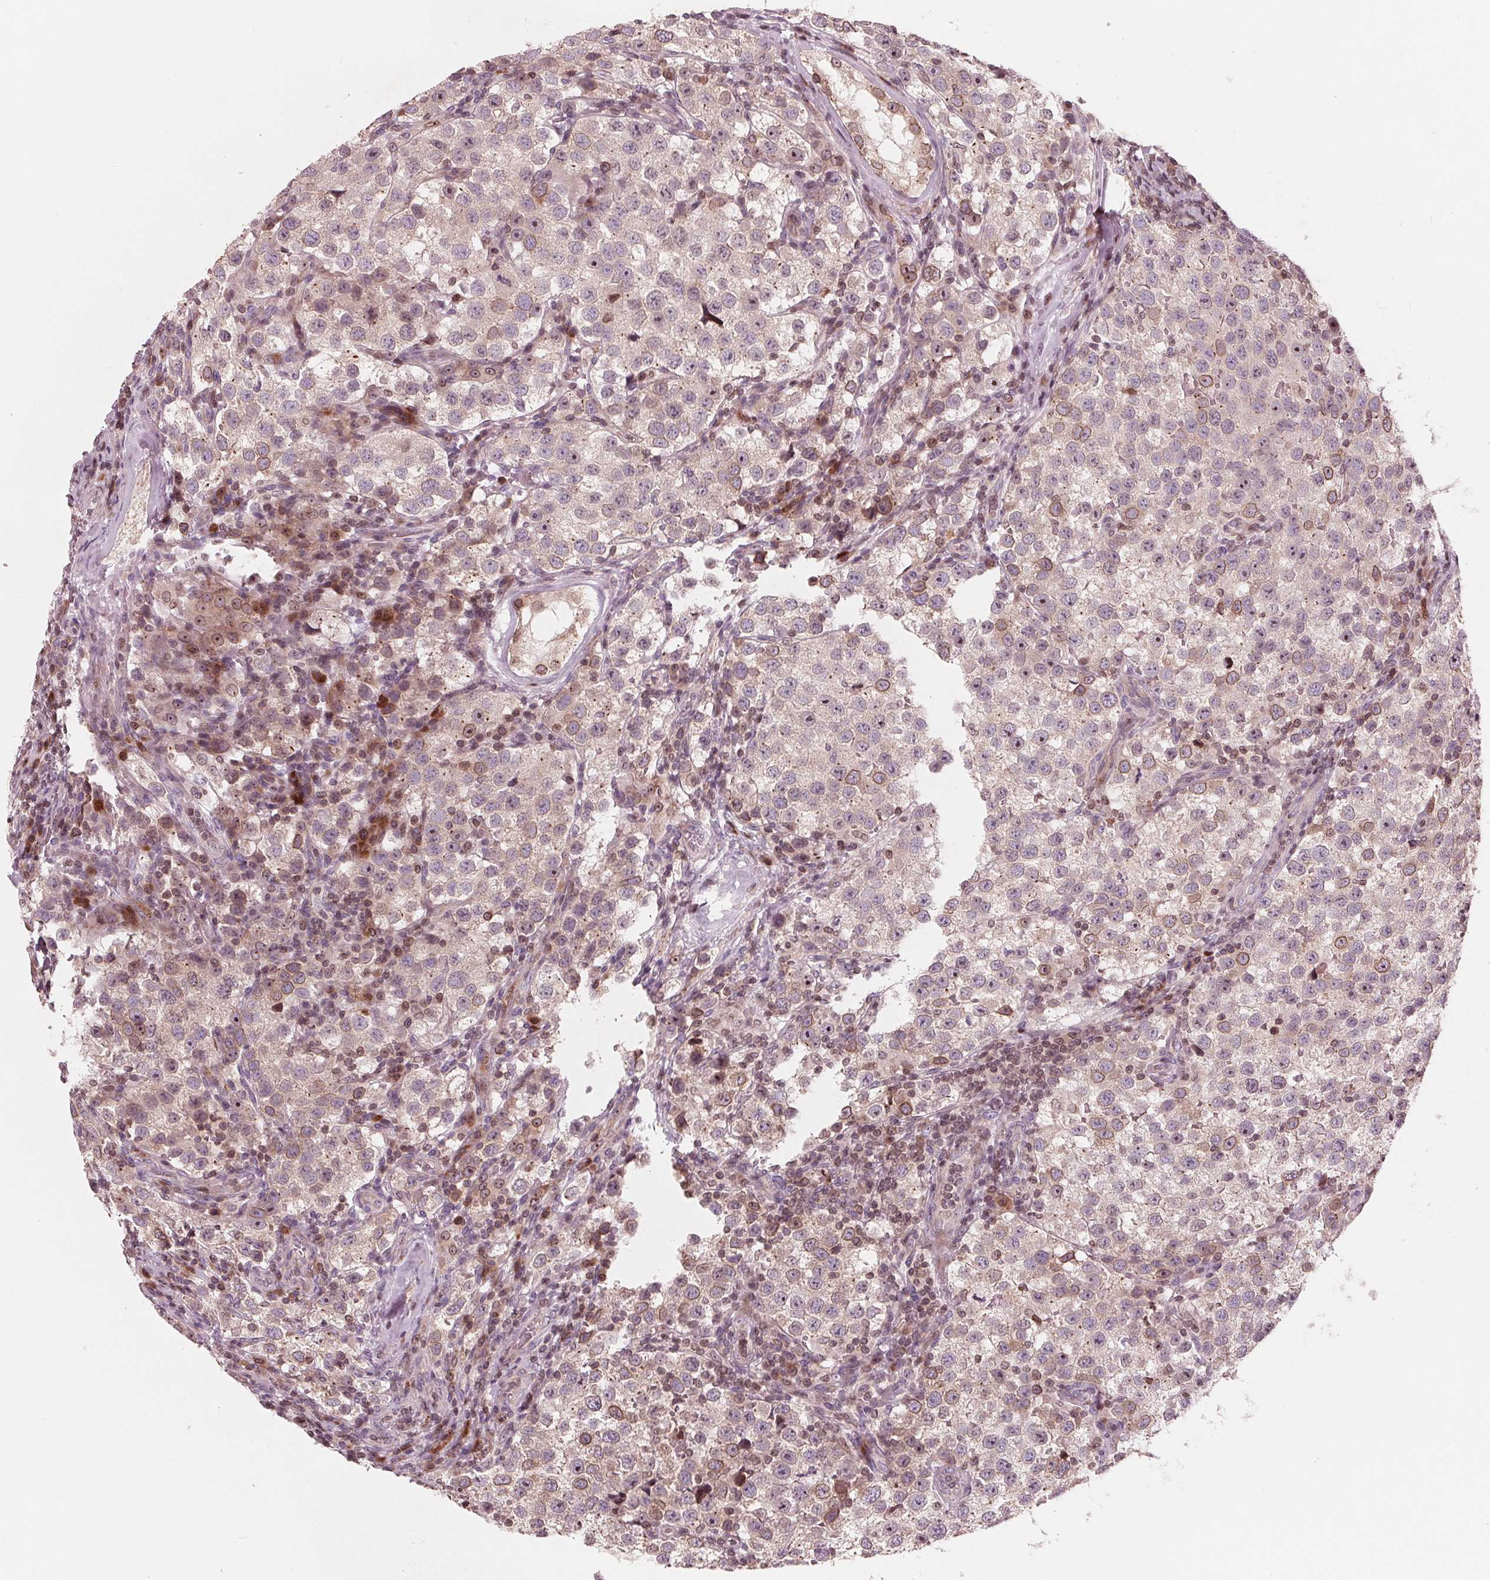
{"staining": {"intensity": "moderate", "quantity": "<25%", "location": "nuclear"}, "tissue": "testis cancer", "cell_type": "Tumor cells", "image_type": "cancer", "snomed": [{"axis": "morphology", "description": "Seminoma, NOS"}, {"axis": "topography", "description": "Testis"}], "caption": "Immunohistochemical staining of testis seminoma demonstrates low levels of moderate nuclear expression in approximately <25% of tumor cells.", "gene": "NUP210", "patient": {"sex": "male", "age": 37}}